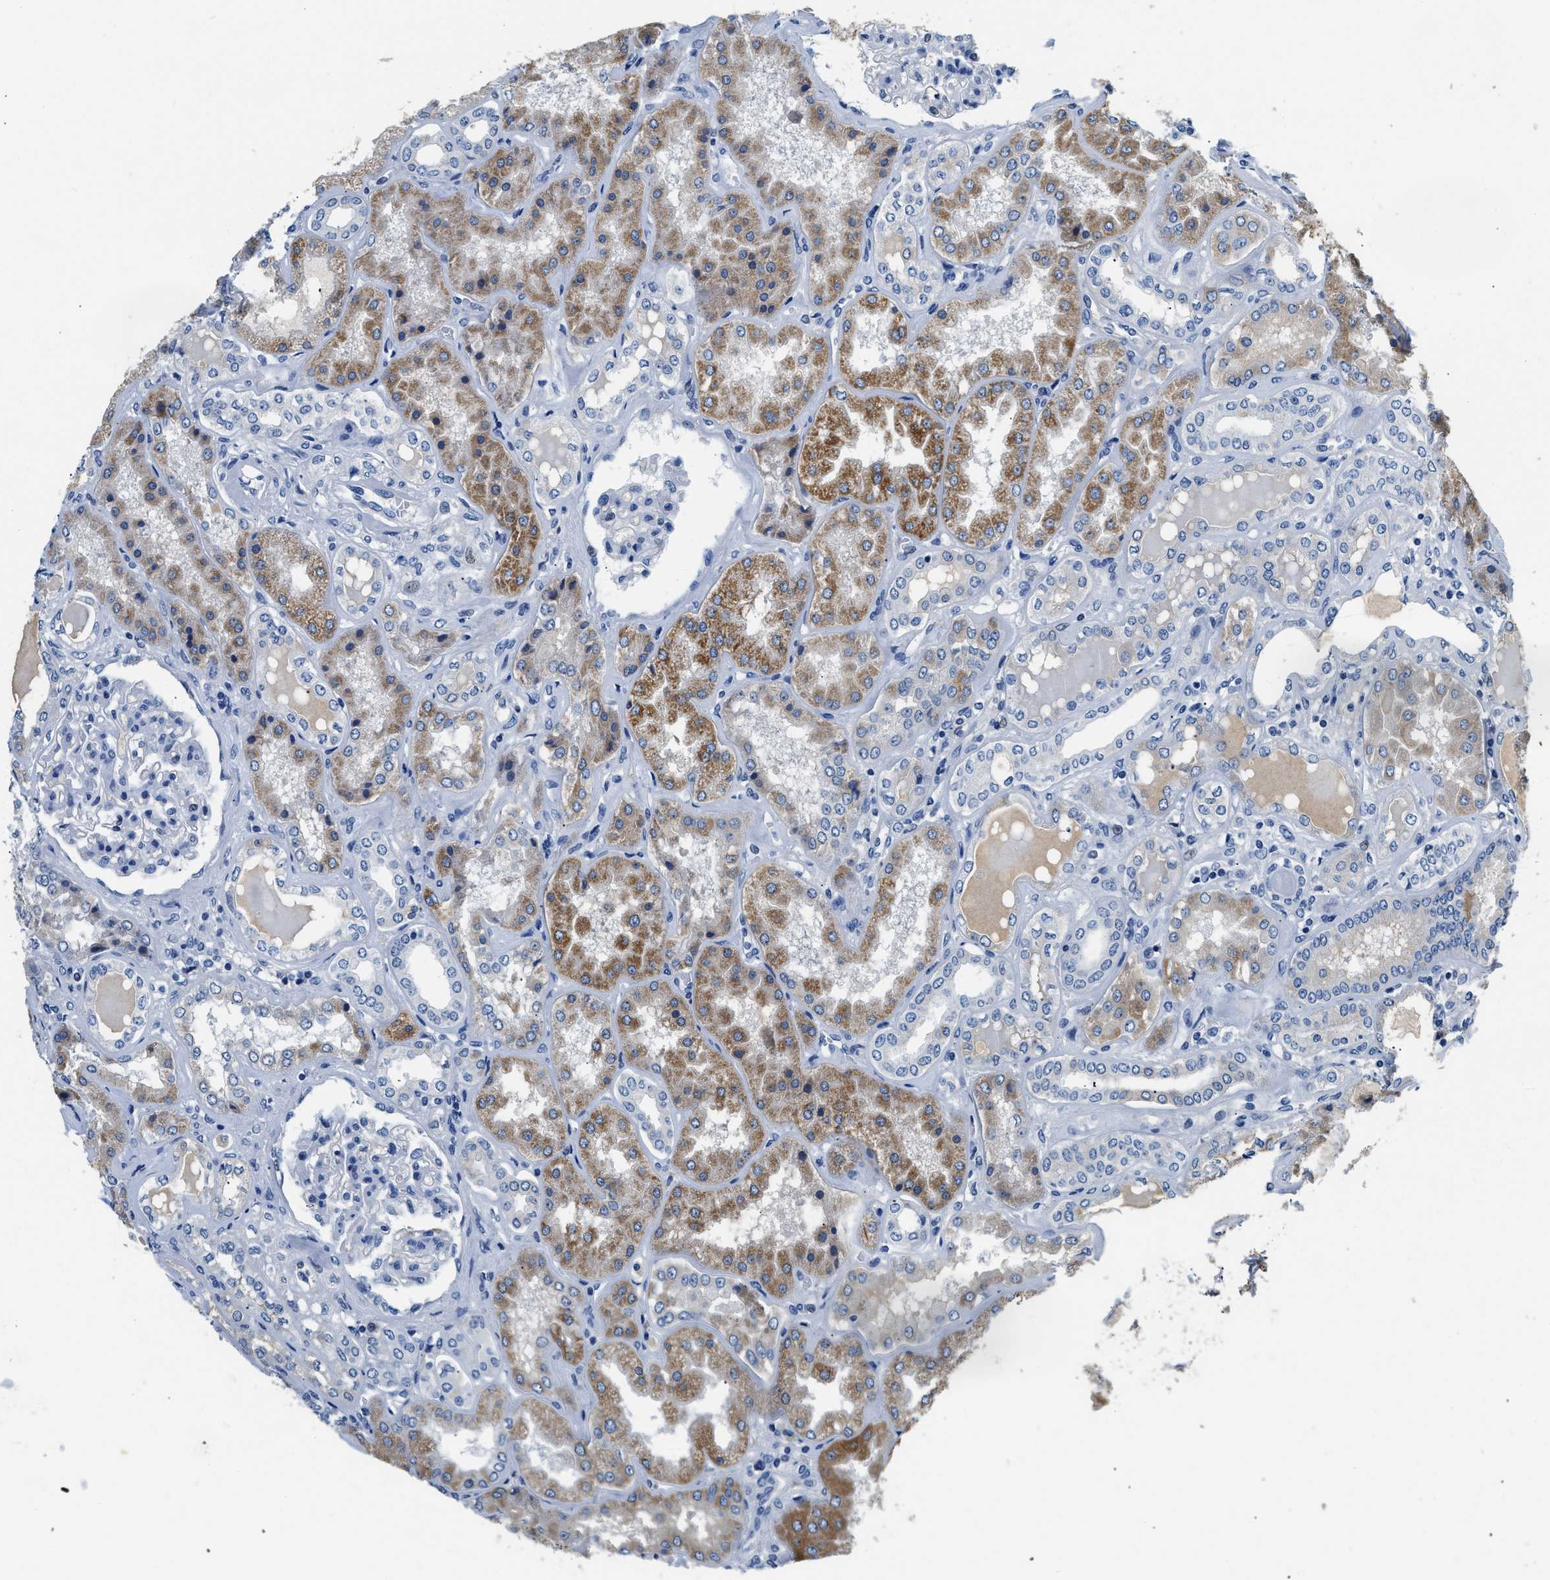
{"staining": {"intensity": "negative", "quantity": "none", "location": "none"}, "tissue": "kidney", "cell_type": "Cells in glomeruli", "image_type": "normal", "snomed": [{"axis": "morphology", "description": "Normal tissue, NOS"}, {"axis": "topography", "description": "Kidney"}], "caption": "Protein analysis of benign kidney shows no significant staining in cells in glomeruli.", "gene": "PCK2", "patient": {"sex": "female", "age": 56}}